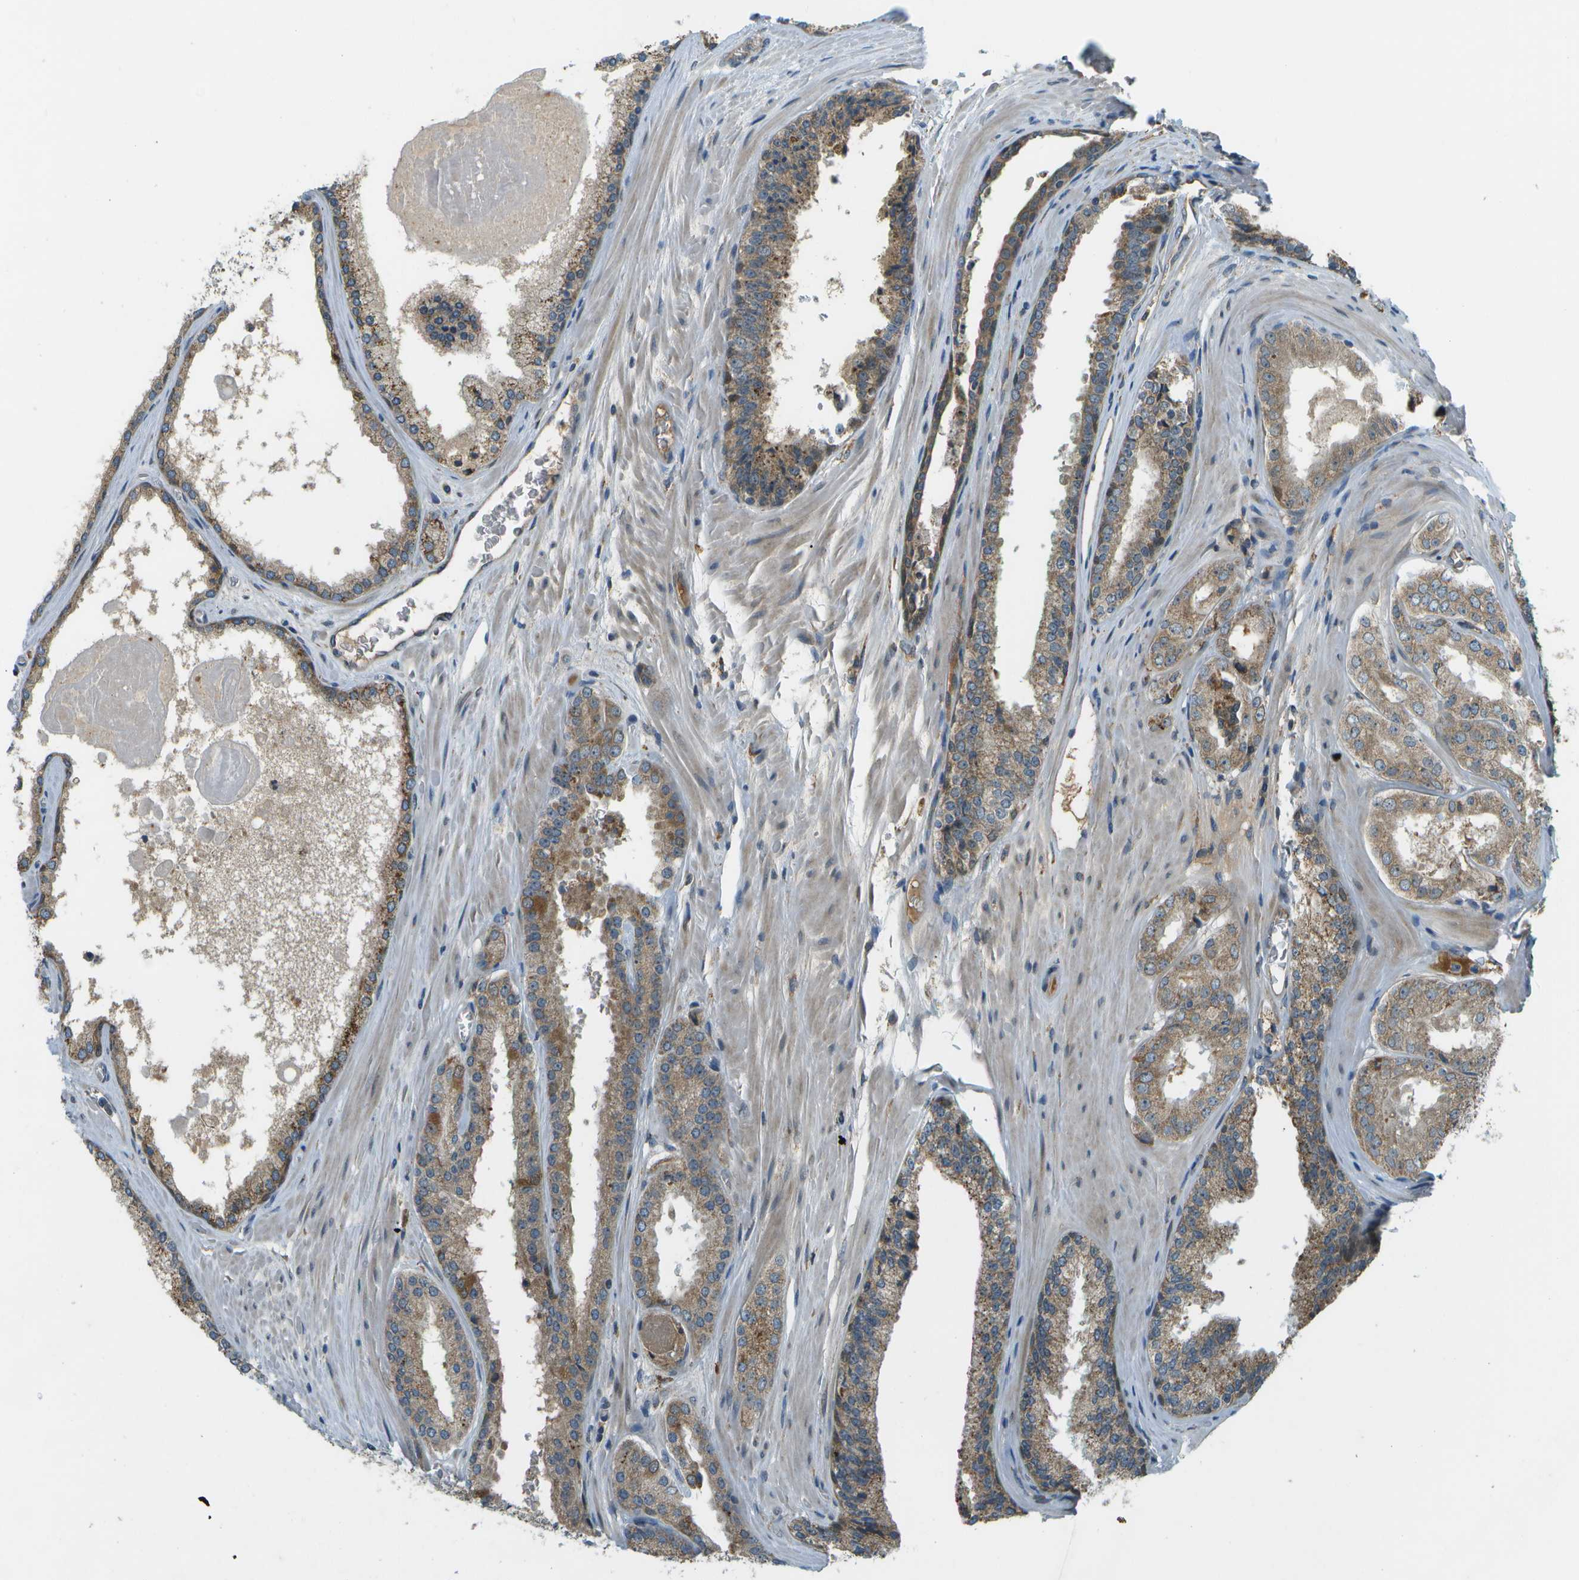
{"staining": {"intensity": "moderate", "quantity": ">75%", "location": "cytoplasmic/membranous"}, "tissue": "prostate cancer", "cell_type": "Tumor cells", "image_type": "cancer", "snomed": [{"axis": "morphology", "description": "Adenocarcinoma, High grade"}, {"axis": "topography", "description": "Prostate"}], "caption": "Prostate cancer stained with a brown dye reveals moderate cytoplasmic/membranous positive expression in about >75% of tumor cells.", "gene": "USP30", "patient": {"sex": "male", "age": 65}}